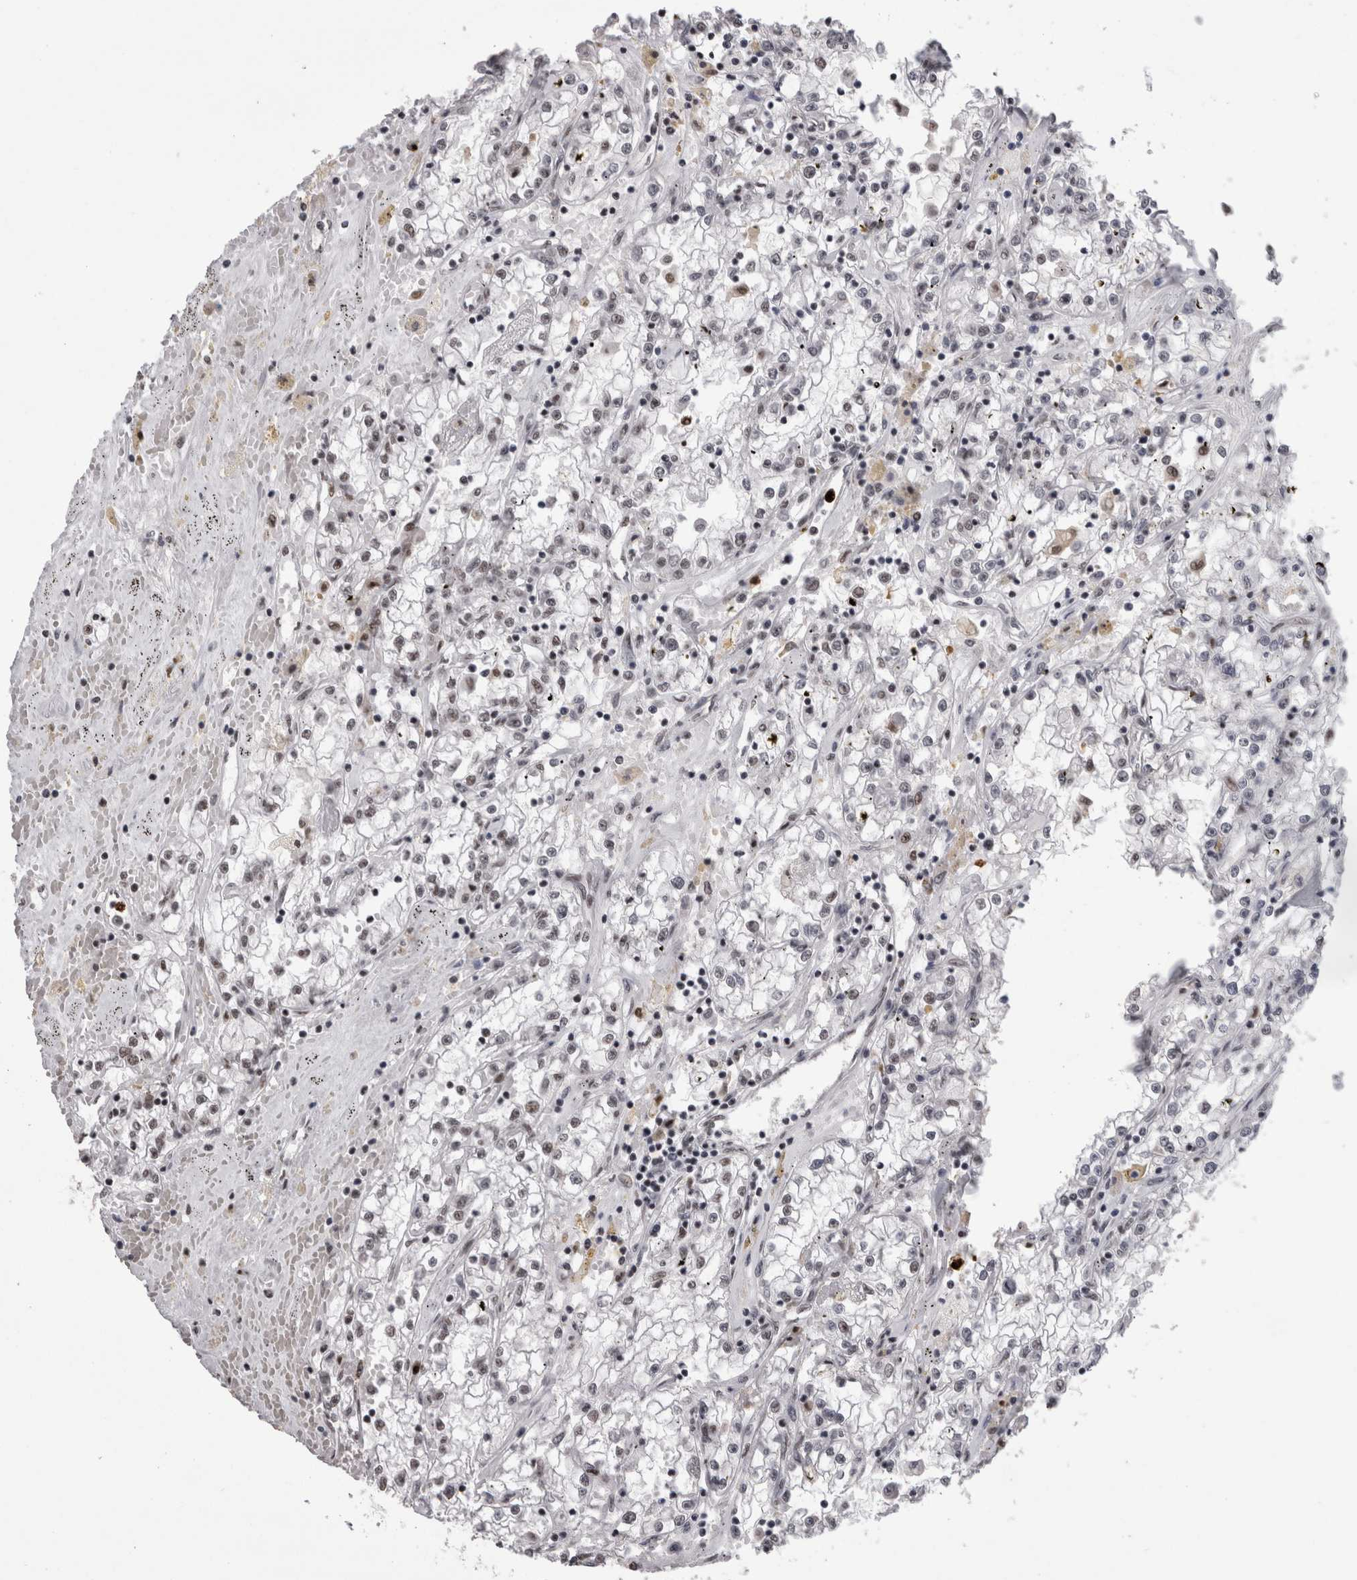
{"staining": {"intensity": "weak", "quantity": "<25%", "location": "nuclear"}, "tissue": "renal cancer", "cell_type": "Tumor cells", "image_type": "cancer", "snomed": [{"axis": "morphology", "description": "Adenocarcinoma, NOS"}, {"axis": "topography", "description": "Kidney"}], "caption": "IHC histopathology image of neoplastic tissue: human renal adenocarcinoma stained with DAB (3,3'-diaminobenzidine) displays no significant protein staining in tumor cells.", "gene": "SNRNP40", "patient": {"sex": "male", "age": 56}}